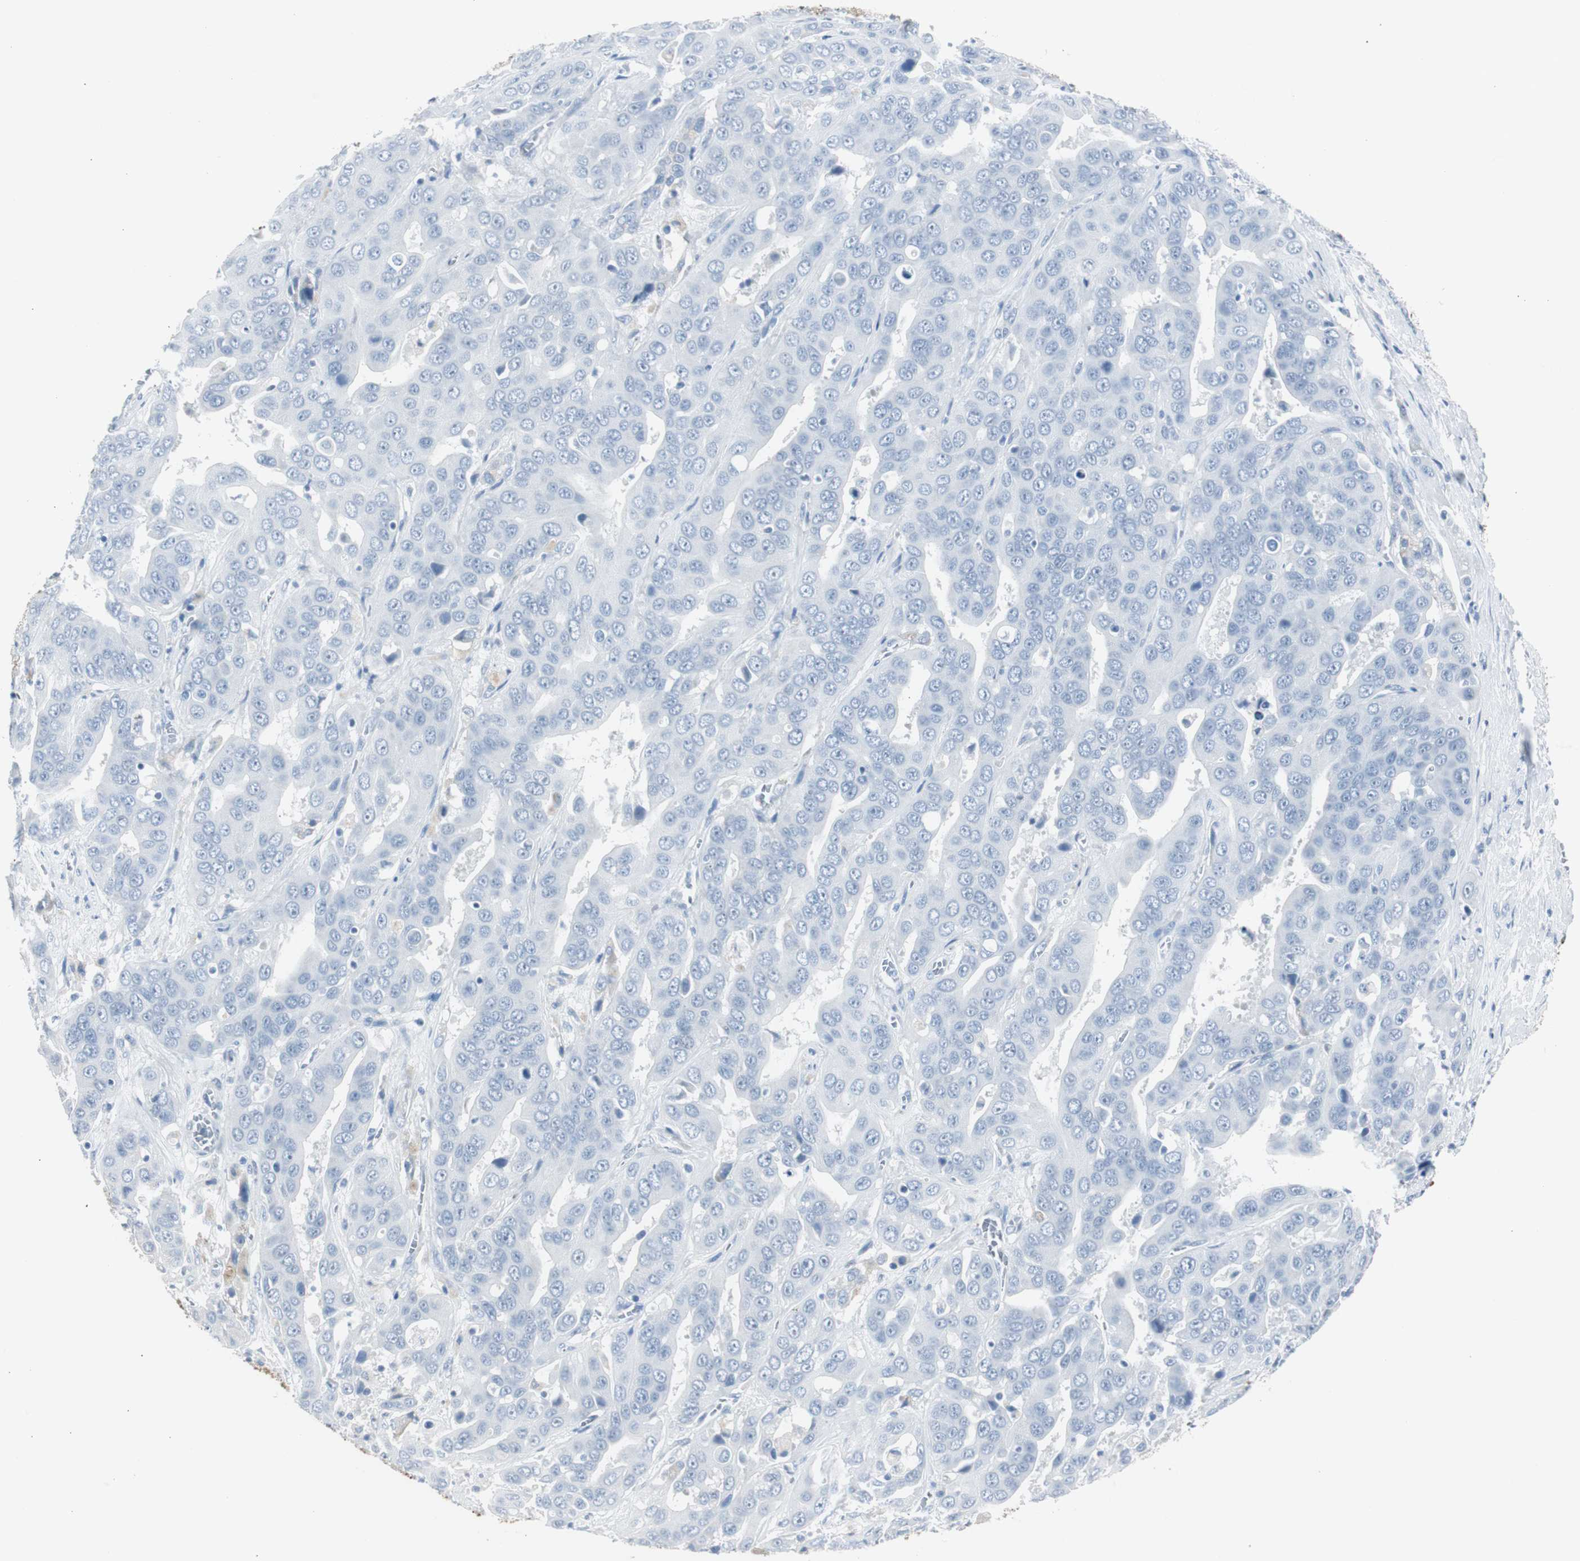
{"staining": {"intensity": "negative", "quantity": "none", "location": "none"}, "tissue": "liver cancer", "cell_type": "Tumor cells", "image_type": "cancer", "snomed": [{"axis": "morphology", "description": "Cholangiocarcinoma"}, {"axis": "topography", "description": "Liver"}], "caption": "Immunohistochemistry photomicrograph of human liver cancer (cholangiocarcinoma) stained for a protein (brown), which displays no staining in tumor cells.", "gene": "S100A7", "patient": {"sex": "female", "age": 52}}